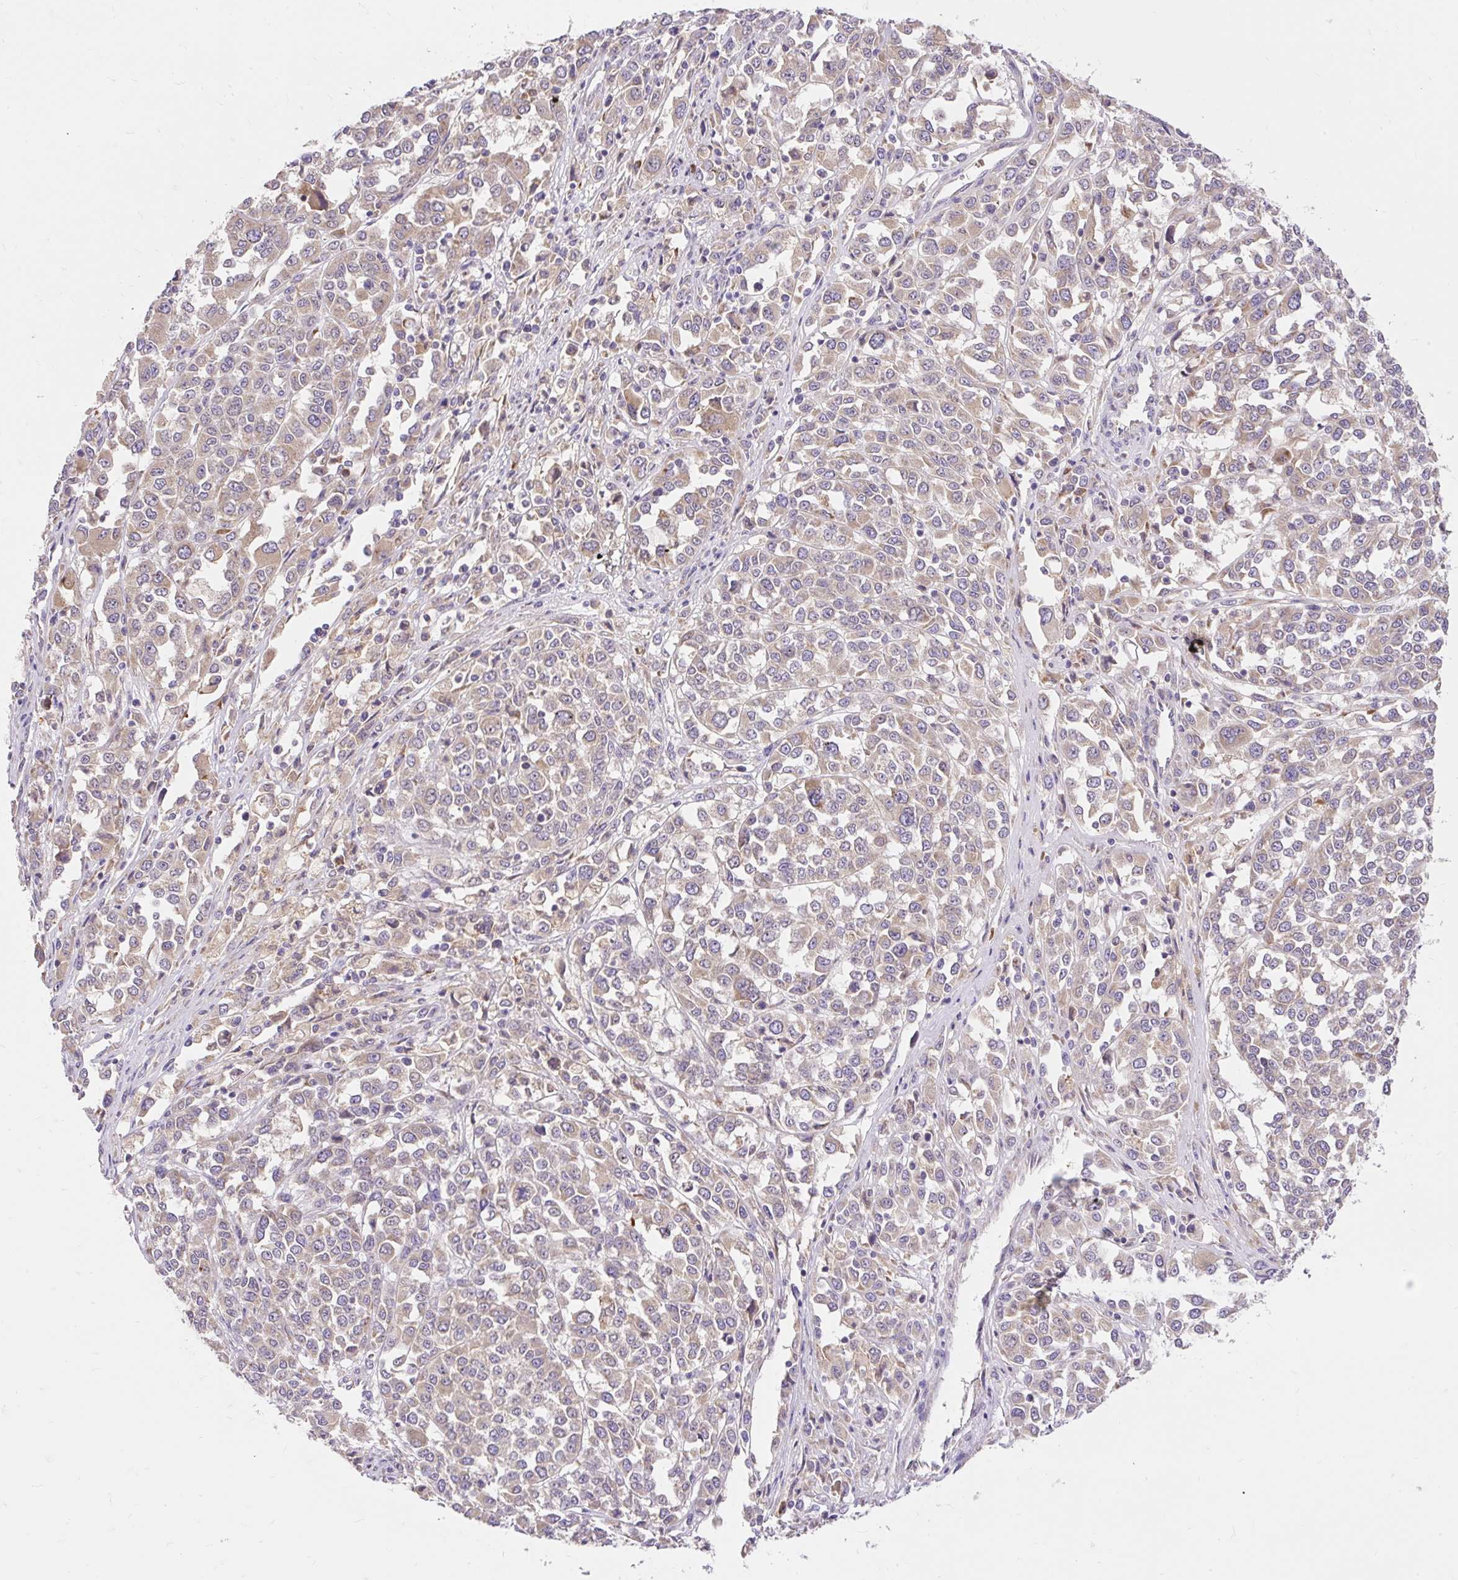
{"staining": {"intensity": "weak", "quantity": "<25%", "location": "cytoplasmic/membranous"}, "tissue": "melanoma", "cell_type": "Tumor cells", "image_type": "cancer", "snomed": [{"axis": "morphology", "description": "Malignant melanoma, Metastatic site"}, {"axis": "topography", "description": "Lymph node"}], "caption": "A high-resolution micrograph shows IHC staining of malignant melanoma (metastatic site), which exhibits no significant expression in tumor cells.", "gene": "SEC63", "patient": {"sex": "male", "age": 44}}